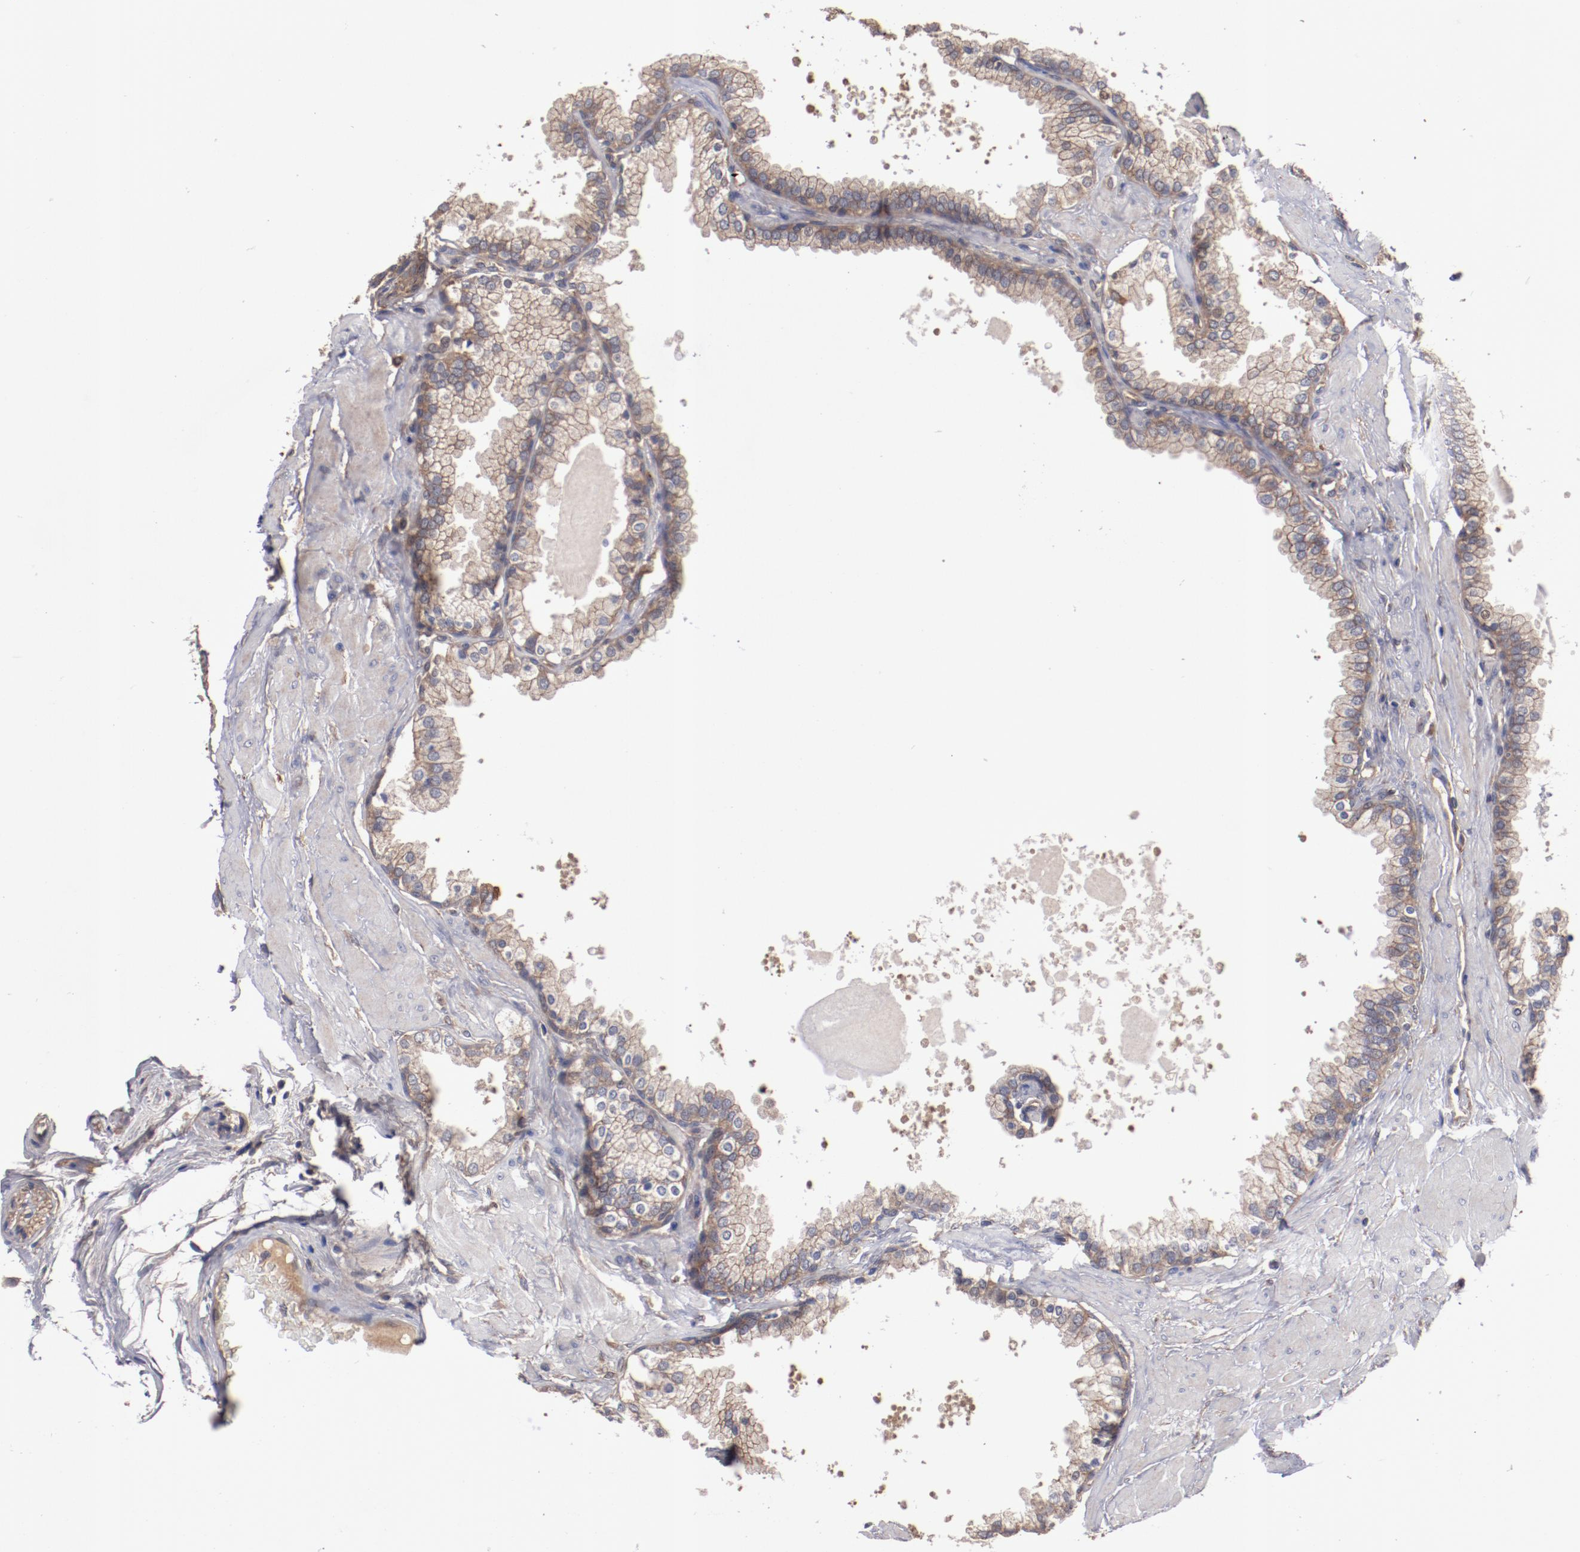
{"staining": {"intensity": "moderate", "quantity": ">75%", "location": "cytoplasmic/membranous"}, "tissue": "prostate", "cell_type": "Glandular cells", "image_type": "normal", "snomed": [{"axis": "morphology", "description": "Normal tissue, NOS"}, {"axis": "topography", "description": "Prostate"}], "caption": "High-power microscopy captured an IHC histopathology image of unremarkable prostate, revealing moderate cytoplasmic/membranous expression in approximately >75% of glandular cells.", "gene": "DNAAF2", "patient": {"sex": "male", "age": 51}}